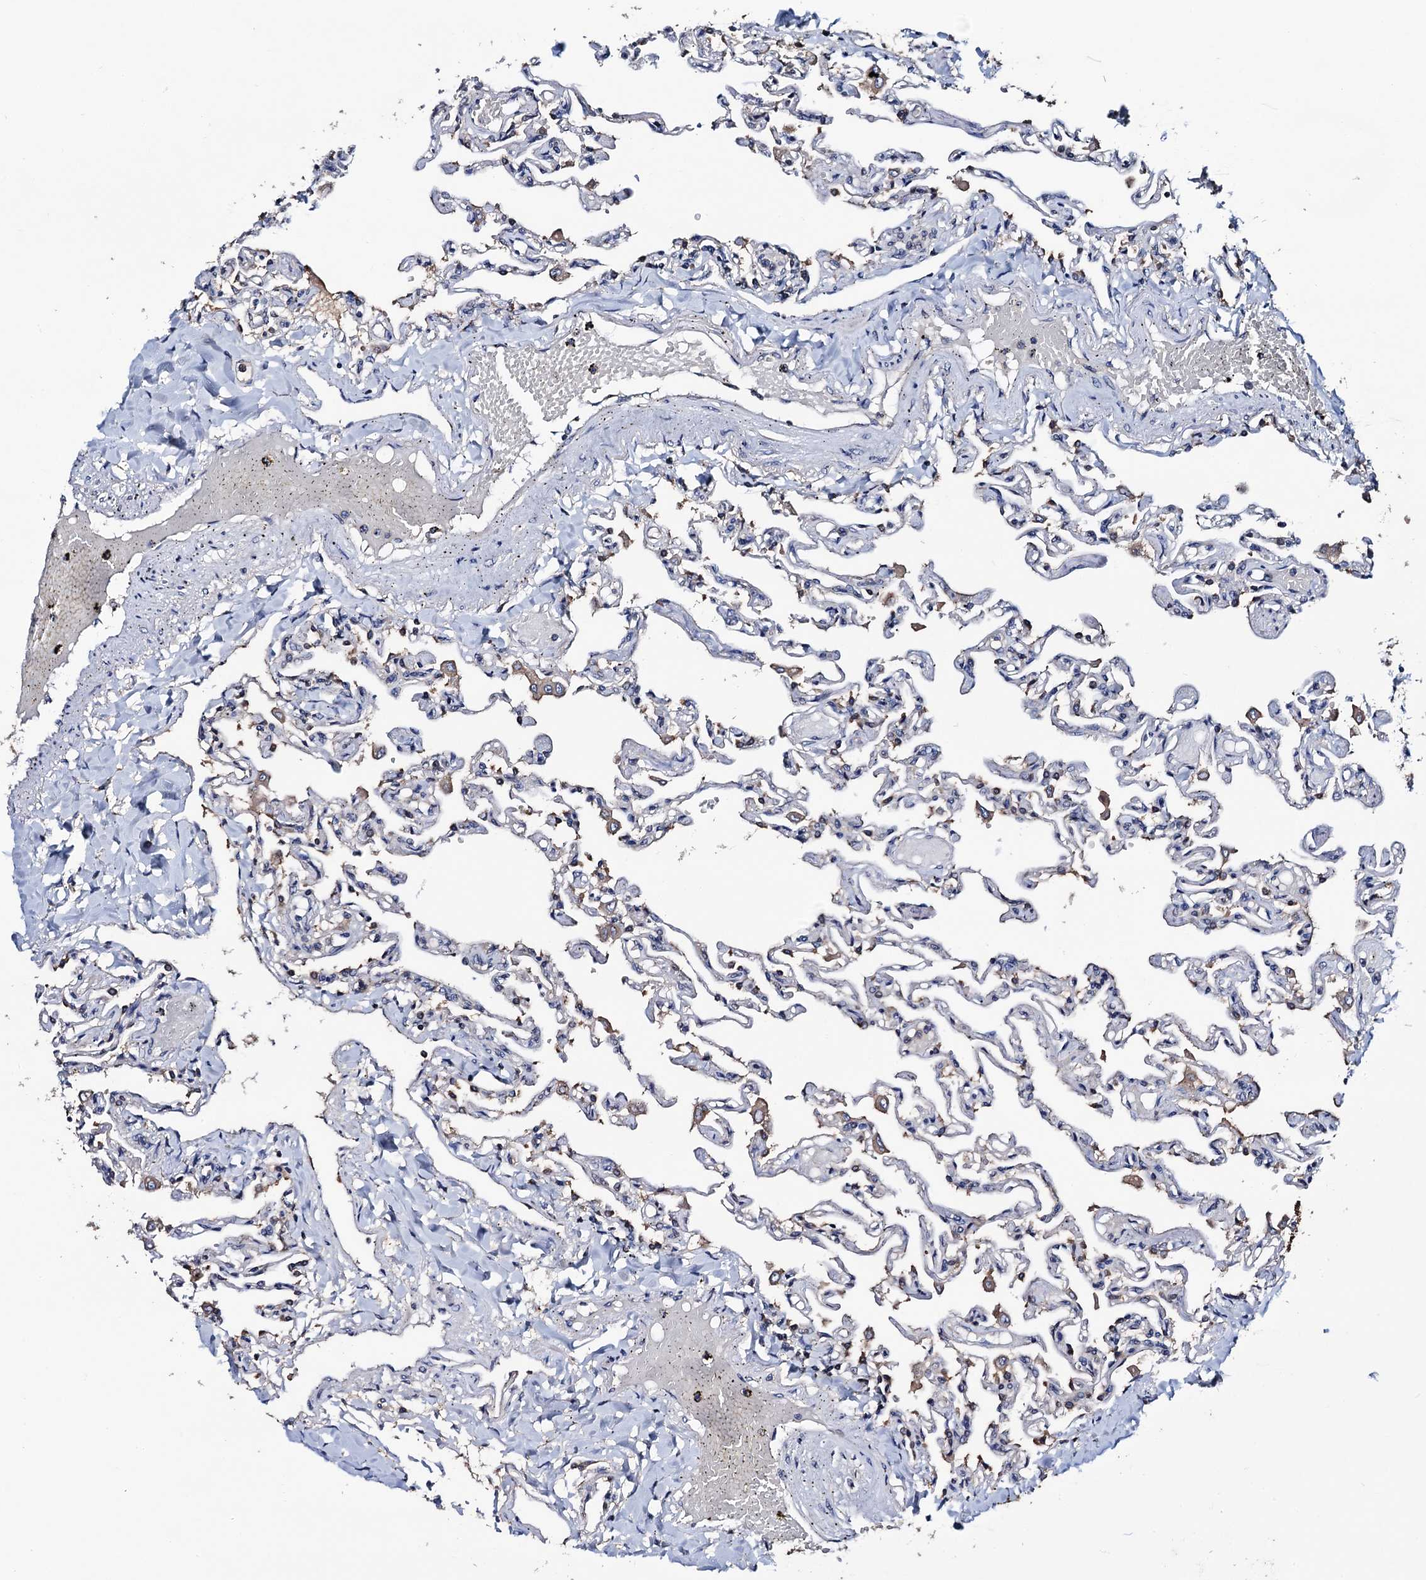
{"staining": {"intensity": "moderate", "quantity": "<25%", "location": "cytoplasmic/membranous"}, "tissue": "lung", "cell_type": "Alveolar cells", "image_type": "normal", "snomed": [{"axis": "morphology", "description": "Normal tissue, NOS"}, {"axis": "topography", "description": "Lung"}], "caption": "Immunohistochemistry of unremarkable lung displays low levels of moderate cytoplasmic/membranous staining in about <25% of alveolar cells.", "gene": "RGS11", "patient": {"sex": "male", "age": 21}}